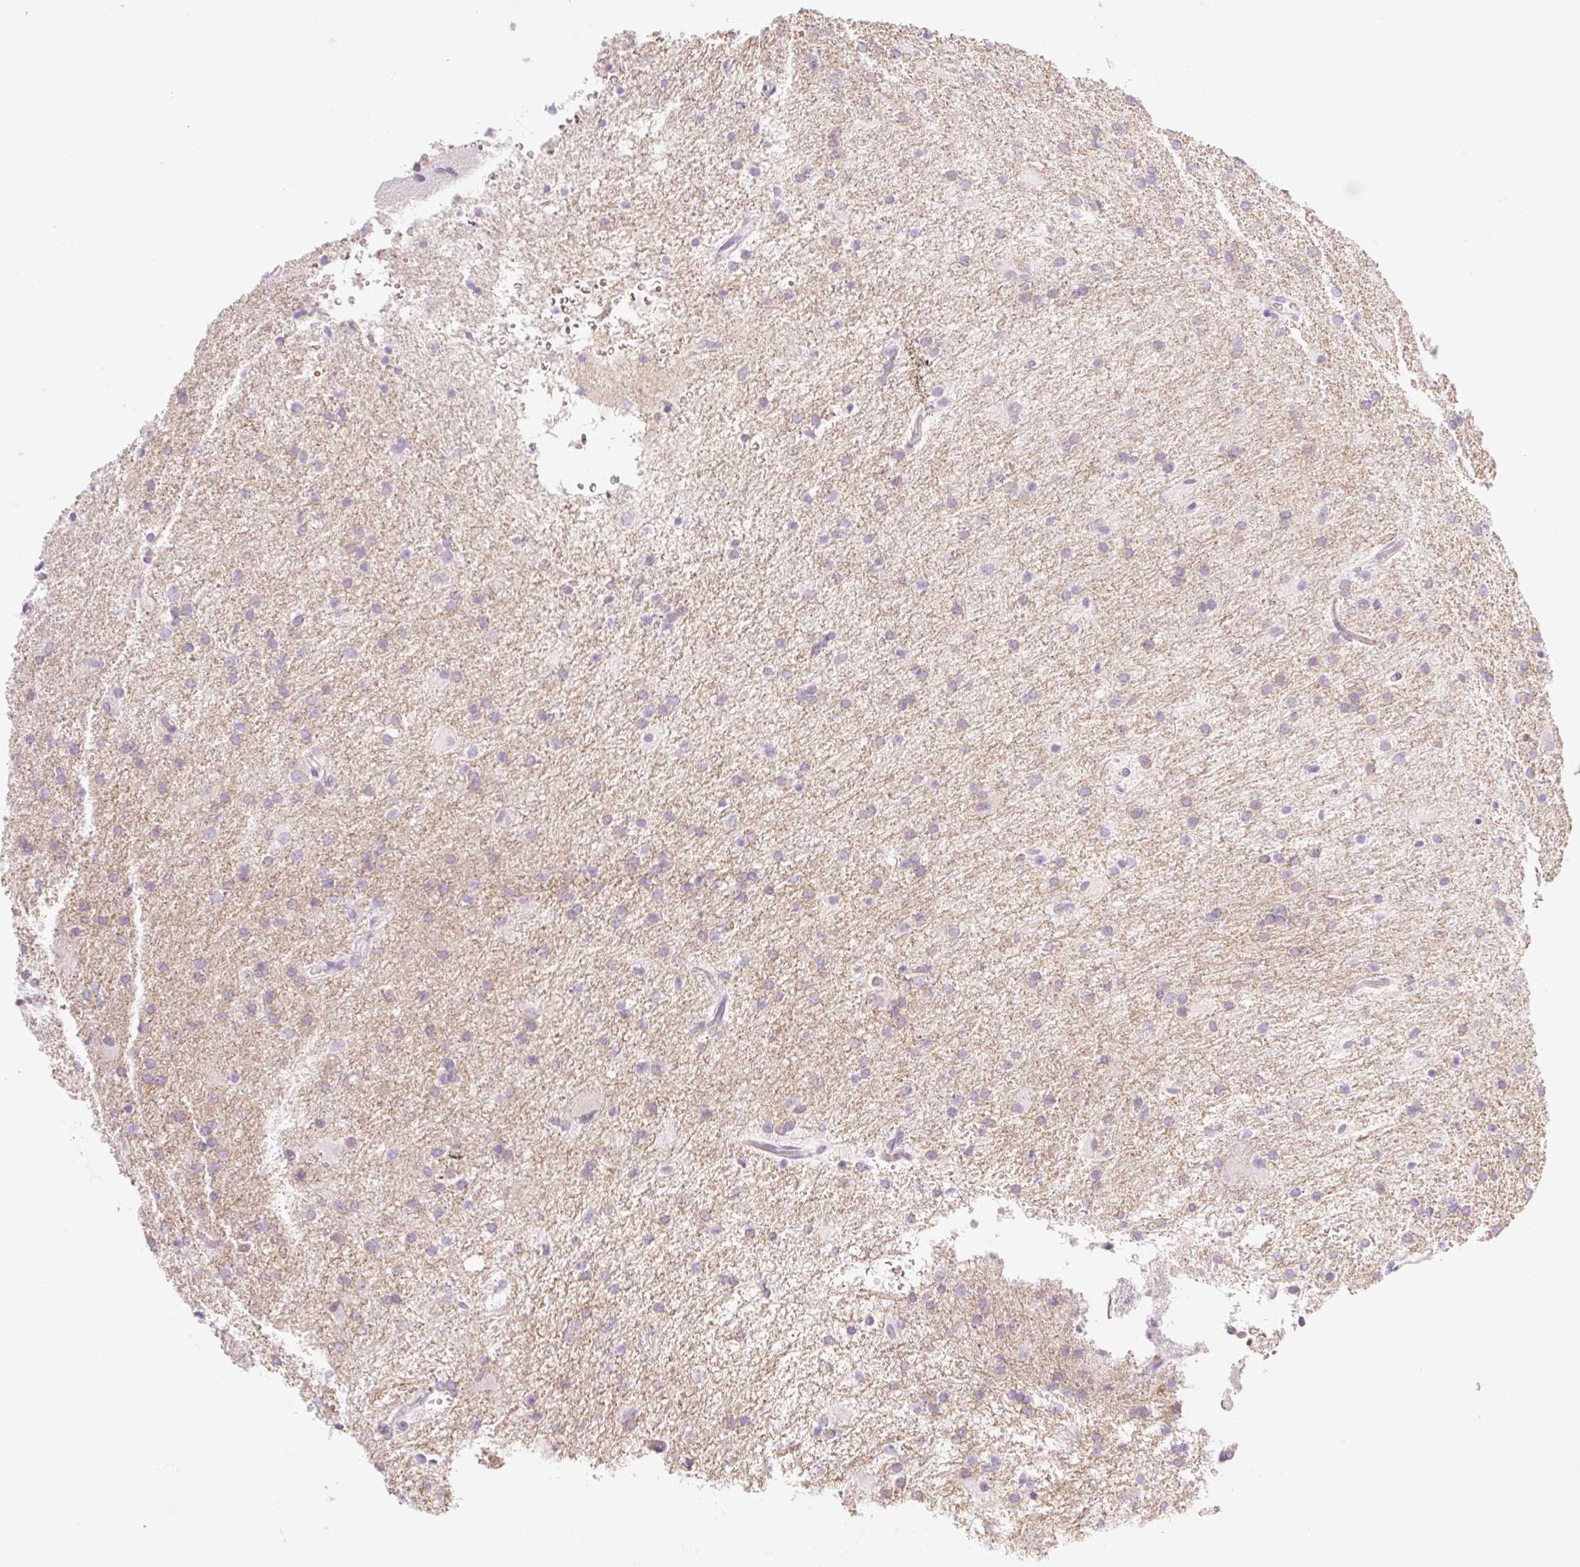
{"staining": {"intensity": "negative", "quantity": "none", "location": "none"}, "tissue": "glioma", "cell_type": "Tumor cells", "image_type": "cancer", "snomed": [{"axis": "morphology", "description": "Glioma, malignant, High grade"}, {"axis": "topography", "description": "Brain"}], "caption": "Immunohistochemistry (IHC) photomicrograph of malignant high-grade glioma stained for a protein (brown), which shows no staining in tumor cells.", "gene": "TAF1L", "patient": {"sex": "female", "age": 50}}